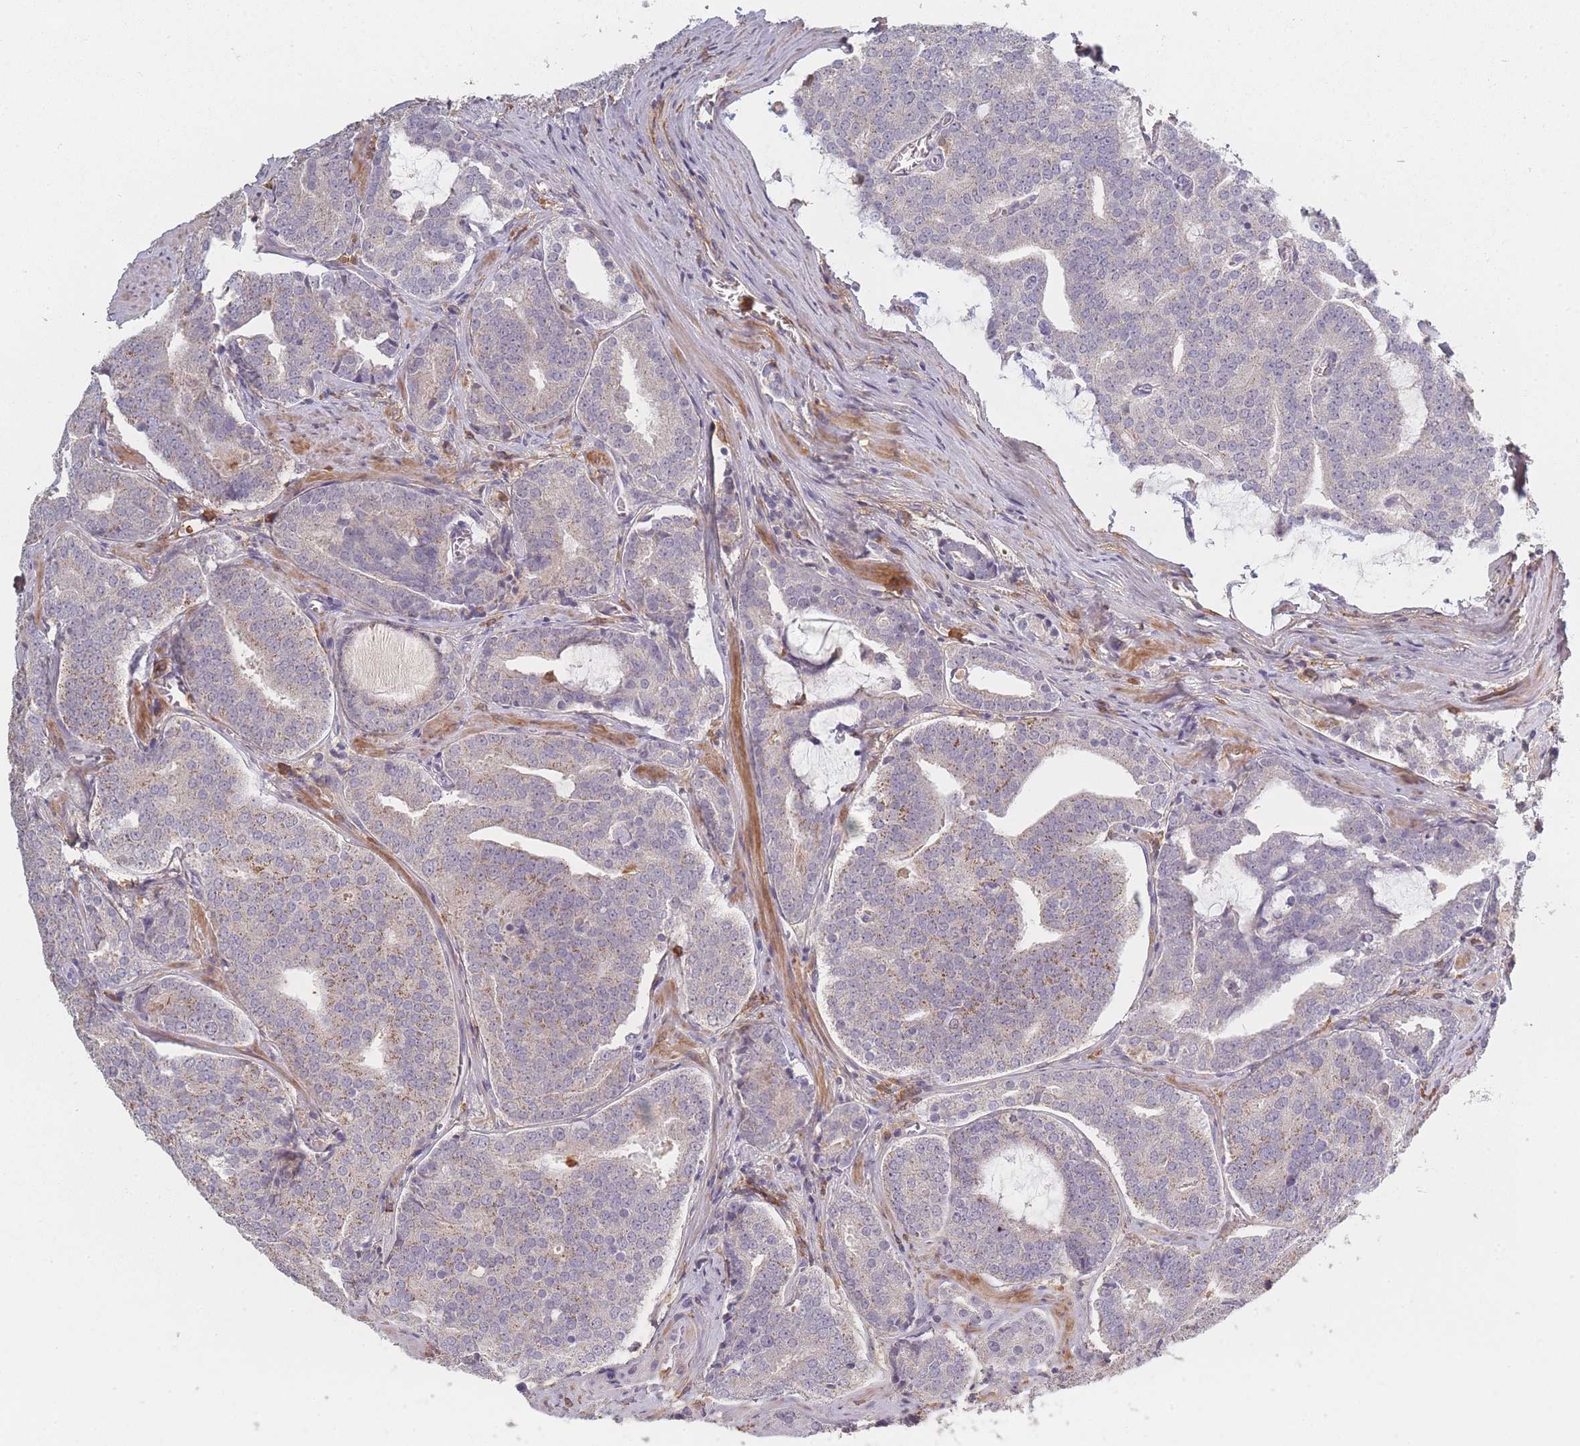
{"staining": {"intensity": "weak", "quantity": "<25%", "location": "cytoplasmic/membranous"}, "tissue": "prostate cancer", "cell_type": "Tumor cells", "image_type": "cancer", "snomed": [{"axis": "morphology", "description": "Adenocarcinoma, High grade"}, {"axis": "topography", "description": "Prostate"}], "caption": "Immunohistochemical staining of human adenocarcinoma (high-grade) (prostate) shows no significant expression in tumor cells. (Stains: DAB (3,3'-diaminobenzidine) IHC with hematoxylin counter stain, Microscopy: brightfield microscopy at high magnification).", "gene": "BST1", "patient": {"sex": "male", "age": 55}}